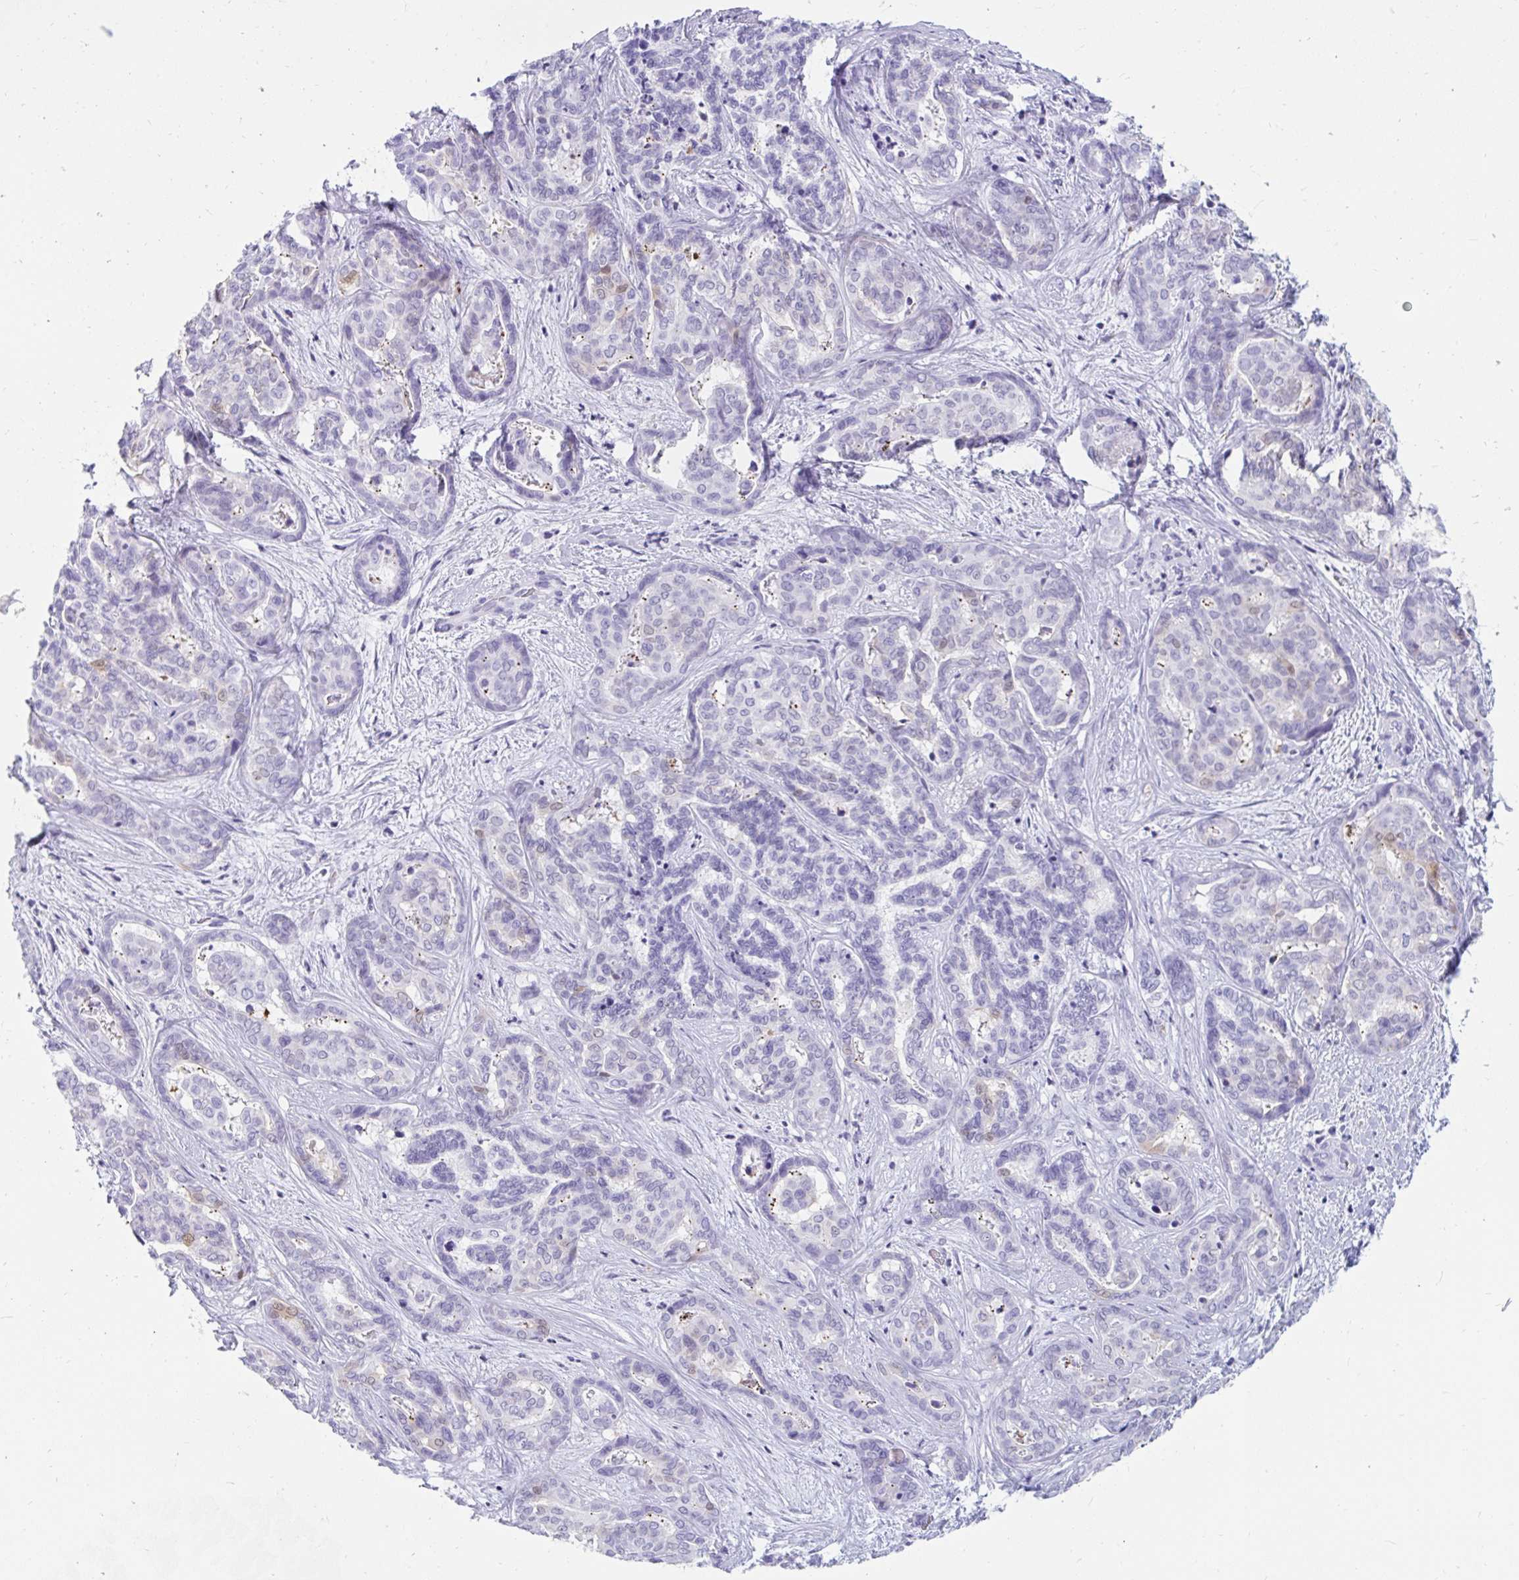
{"staining": {"intensity": "weak", "quantity": "<25%", "location": "nuclear"}, "tissue": "liver cancer", "cell_type": "Tumor cells", "image_type": "cancer", "snomed": [{"axis": "morphology", "description": "Cholangiocarcinoma"}, {"axis": "topography", "description": "Liver"}], "caption": "Liver cancer (cholangiocarcinoma) stained for a protein using immunohistochemistry shows no positivity tumor cells.", "gene": "GKN2", "patient": {"sex": "female", "age": 64}}